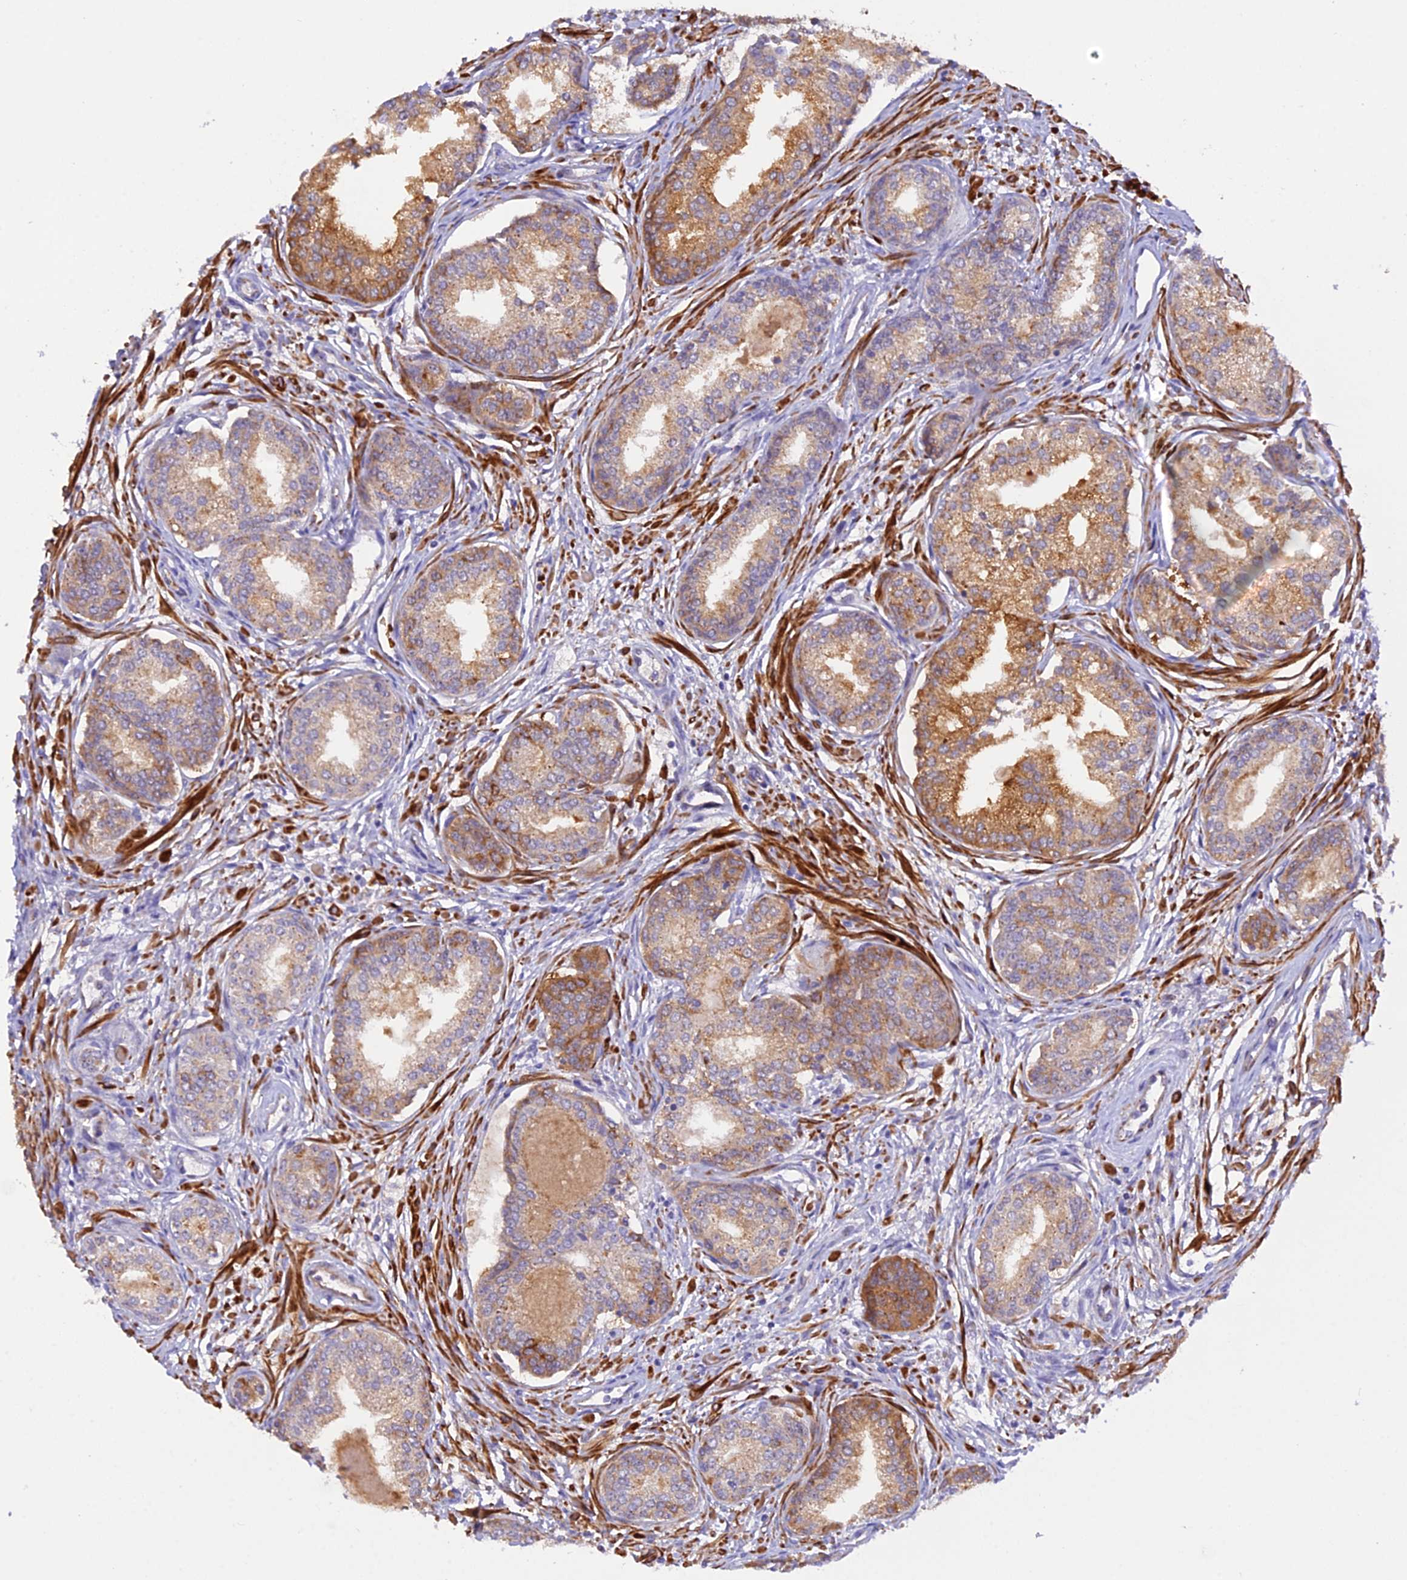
{"staining": {"intensity": "moderate", "quantity": "25%-75%", "location": "cytoplasmic/membranous"}, "tissue": "prostate cancer", "cell_type": "Tumor cells", "image_type": "cancer", "snomed": [{"axis": "morphology", "description": "Adenocarcinoma, High grade"}, {"axis": "topography", "description": "Prostate"}], "caption": "Prostate cancer was stained to show a protein in brown. There is medium levels of moderate cytoplasmic/membranous positivity in about 25%-75% of tumor cells.", "gene": "WDFY4", "patient": {"sex": "male", "age": 67}}